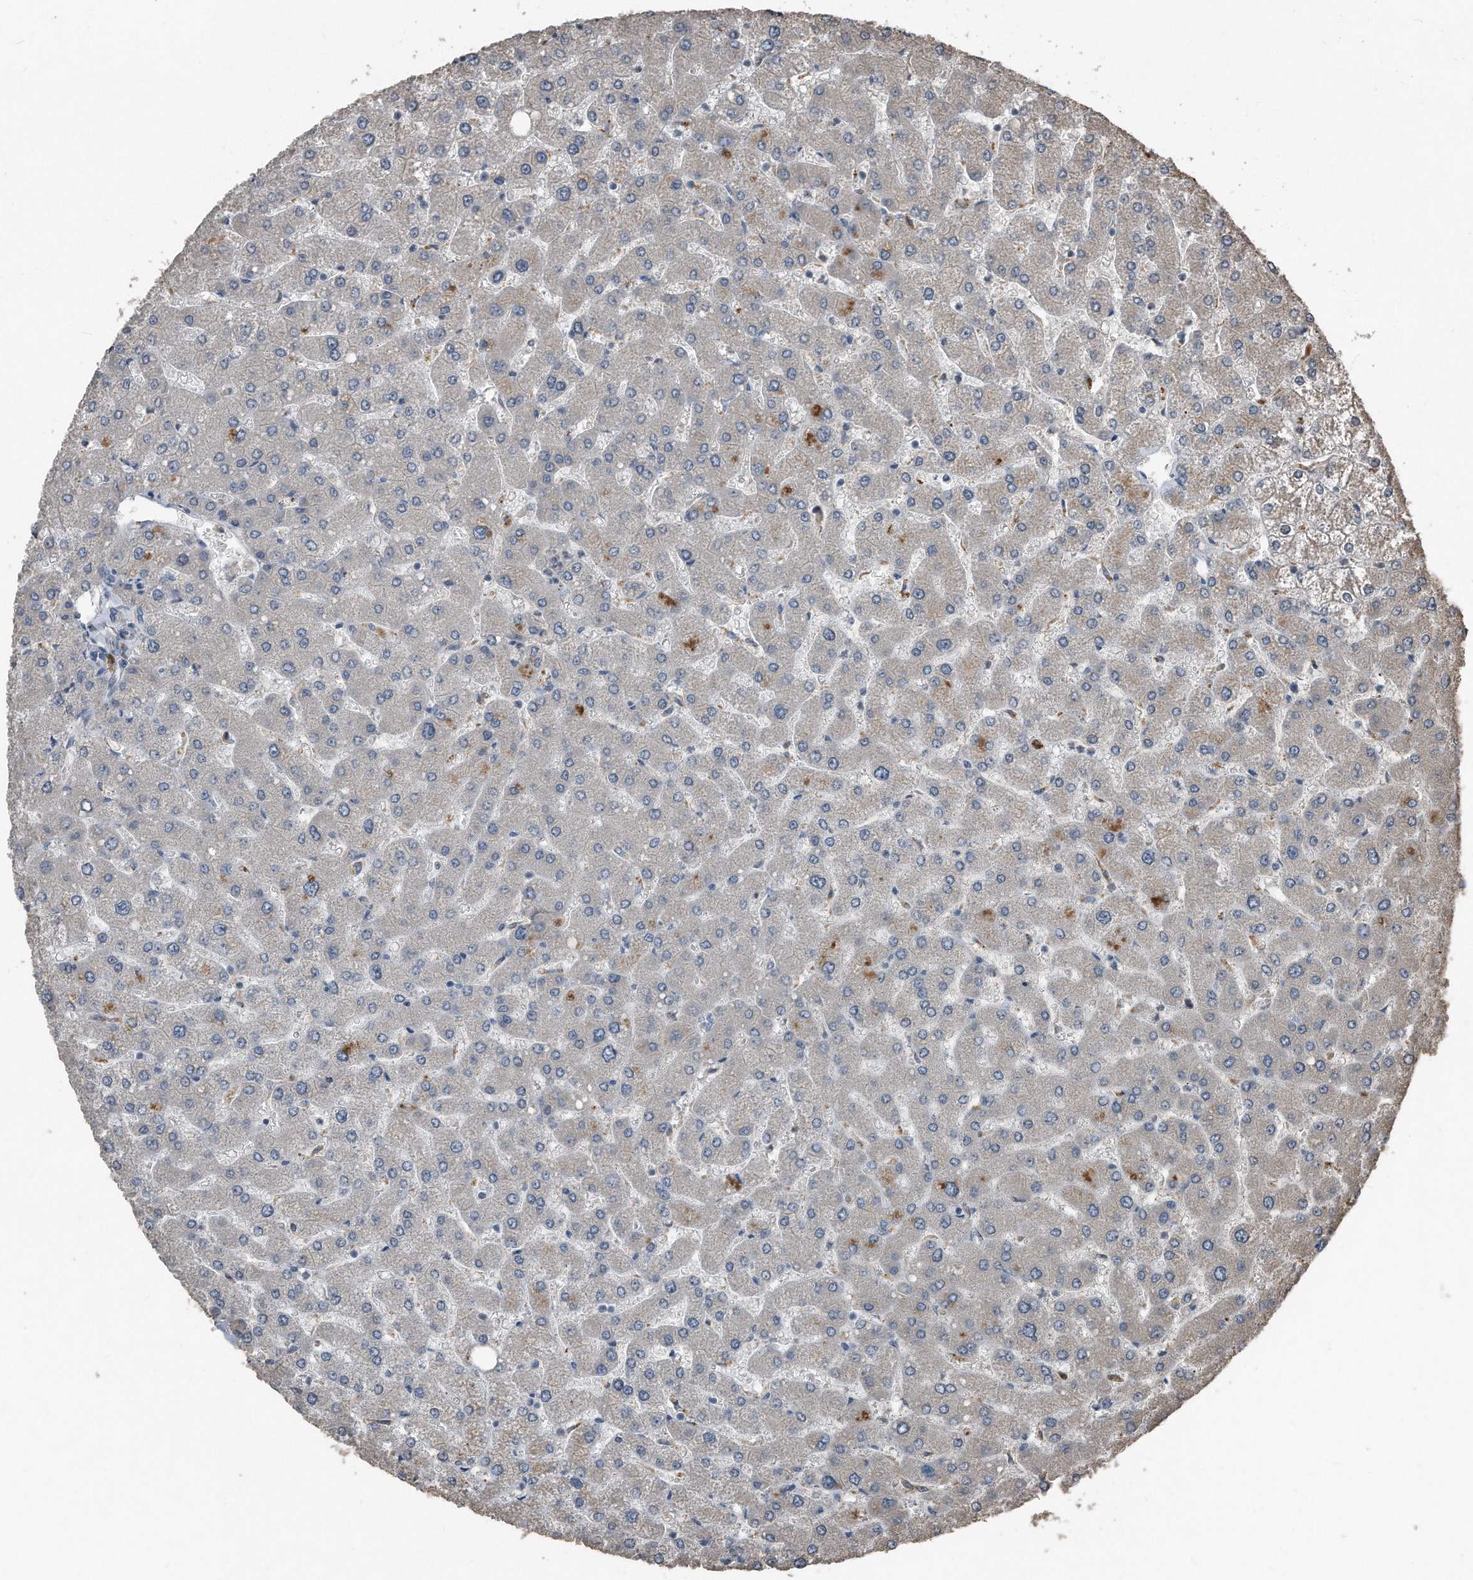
{"staining": {"intensity": "negative", "quantity": "none", "location": "none"}, "tissue": "liver", "cell_type": "Cholangiocytes", "image_type": "normal", "snomed": [{"axis": "morphology", "description": "Normal tissue, NOS"}, {"axis": "topography", "description": "Liver"}], "caption": "High magnification brightfield microscopy of unremarkable liver stained with DAB (3,3'-diaminobenzidine) (brown) and counterstained with hematoxylin (blue): cholangiocytes show no significant expression. The staining was performed using DAB to visualize the protein expression in brown, while the nuclei were stained in blue with hematoxylin (Magnification: 20x).", "gene": "ANKRD10", "patient": {"sex": "male", "age": 55}}